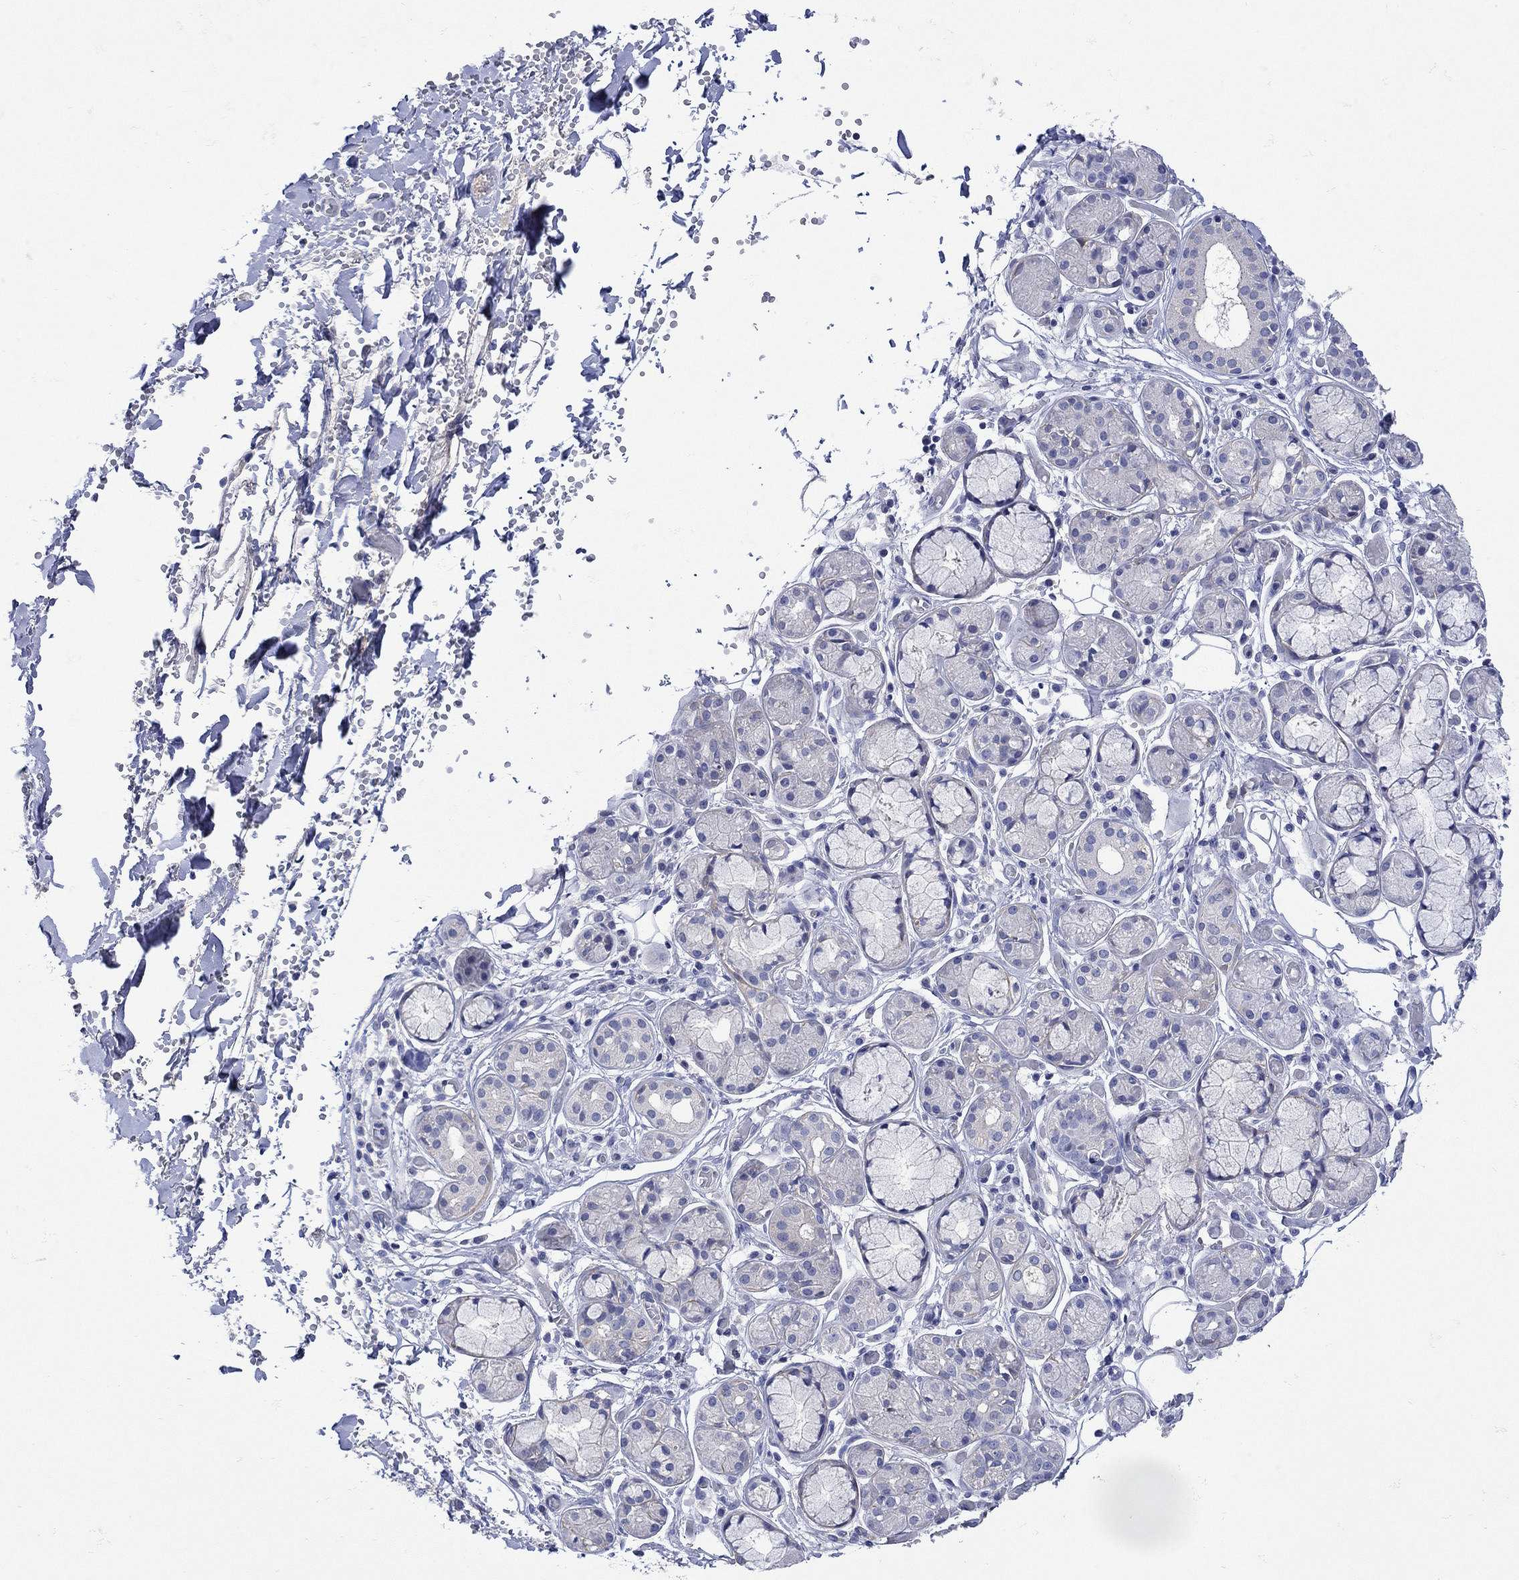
{"staining": {"intensity": "negative", "quantity": "none", "location": "none"}, "tissue": "salivary gland", "cell_type": "Glandular cells", "image_type": "normal", "snomed": [{"axis": "morphology", "description": "Normal tissue, NOS"}, {"axis": "topography", "description": "Salivary gland"}, {"axis": "topography", "description": "Peripheral nerve tissue"}], "caption": "Salivary gland stained for a protein using immunohistochemistry displays no positivity glandular cells.", "gene": "MSI1", "patient": {"sex": "male", "age": 71}}